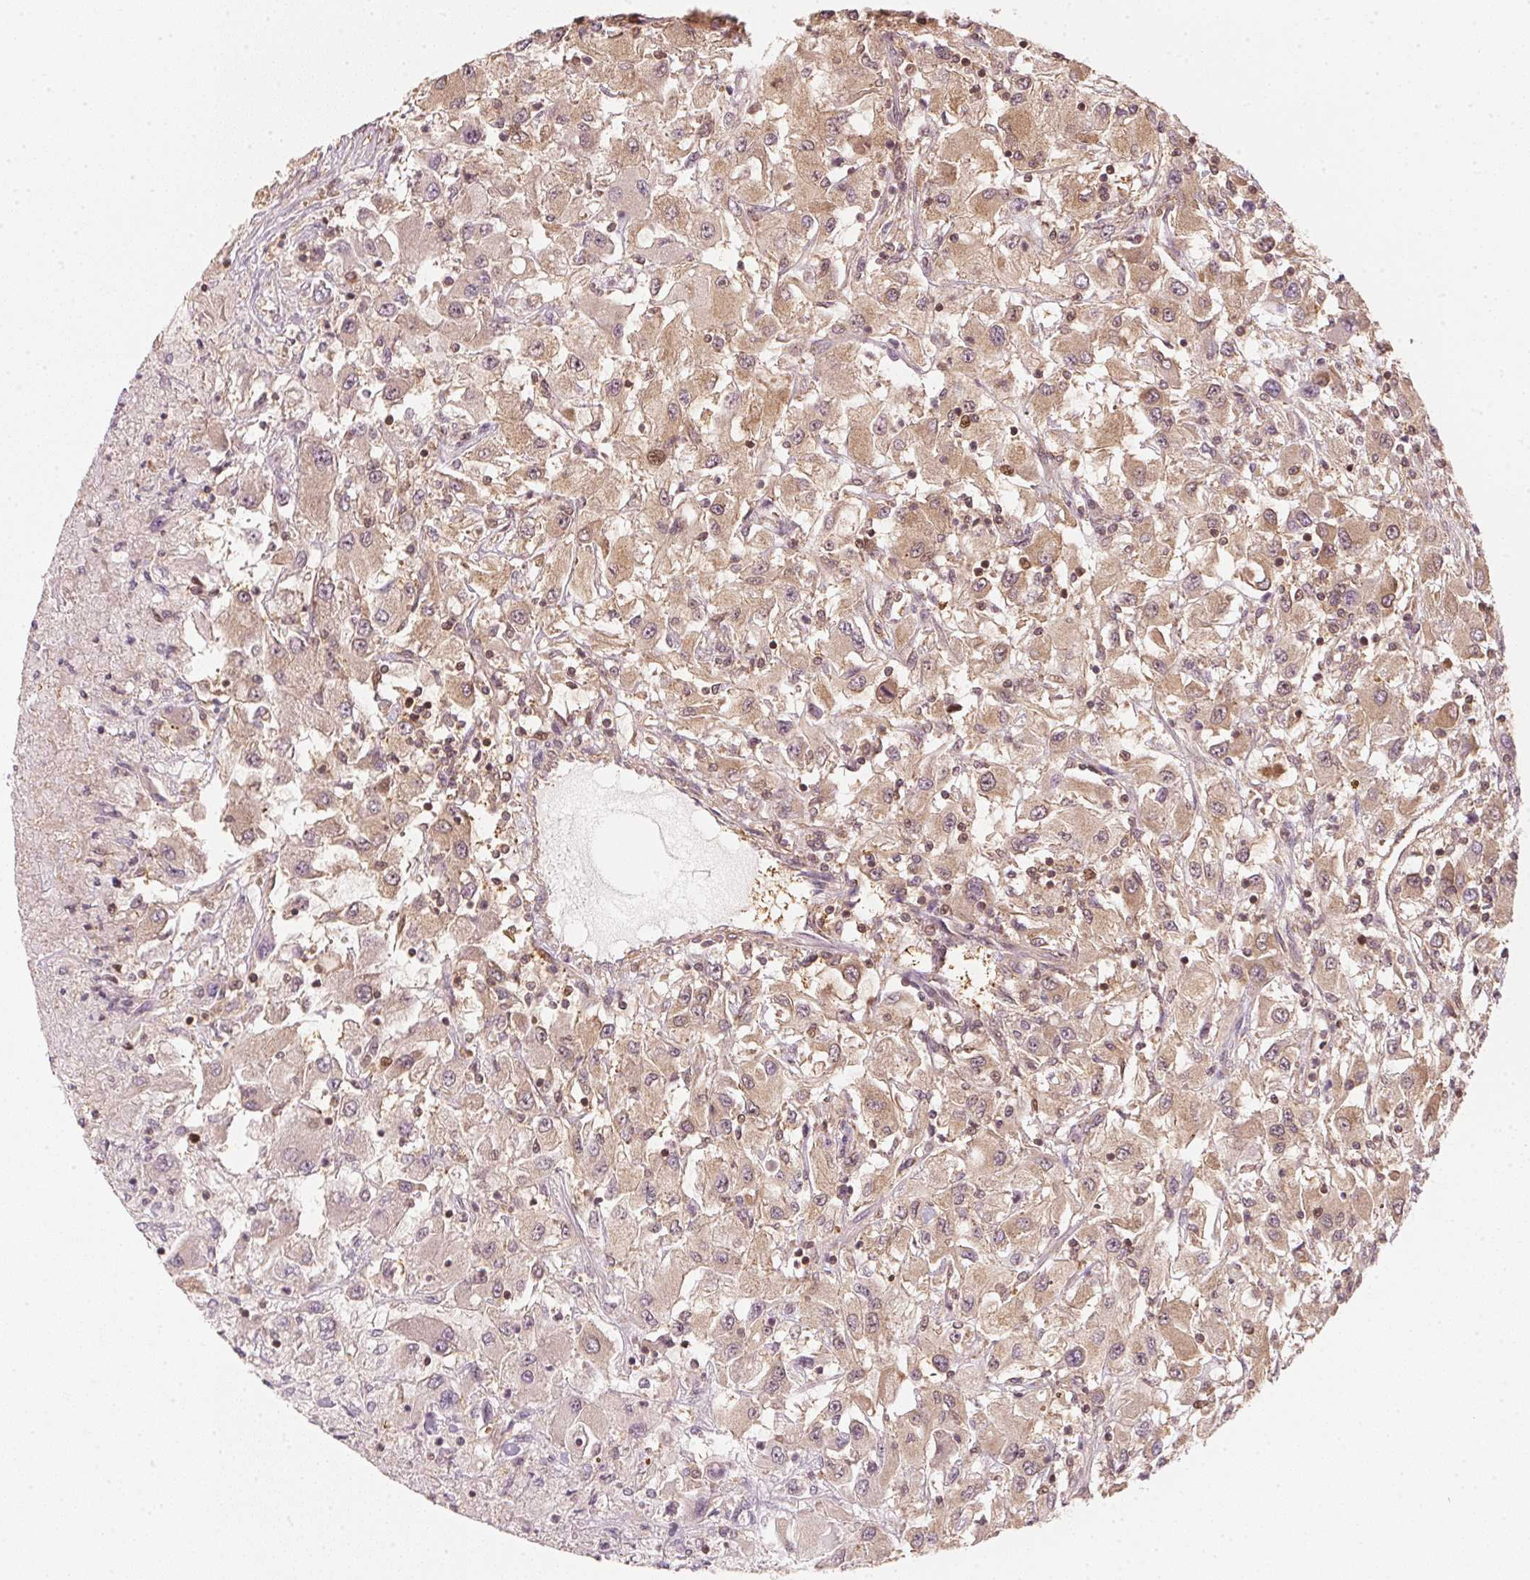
{"staining": {"intensity": "moderate", "quantity": ">75%", "location": "cytoplasmic/membranous,nuclear"}, "tissue": "renal cancer", "cell_type": "Tumor cells", "image_type": "cancer", "snomed": [{"axis": "morphology", "description": "Adenocarcinoma, NOS"}, {"axis": "topography", "description": "Kidney"}], "caption": "Renal cancer stained for a protein (brown) displays moderate cytoplasmic/membranous and nuclear positive expression in about >75% of tumor cells.", "gene": "UBE2L3", "patient": {"sex": "female", "age": 67}}